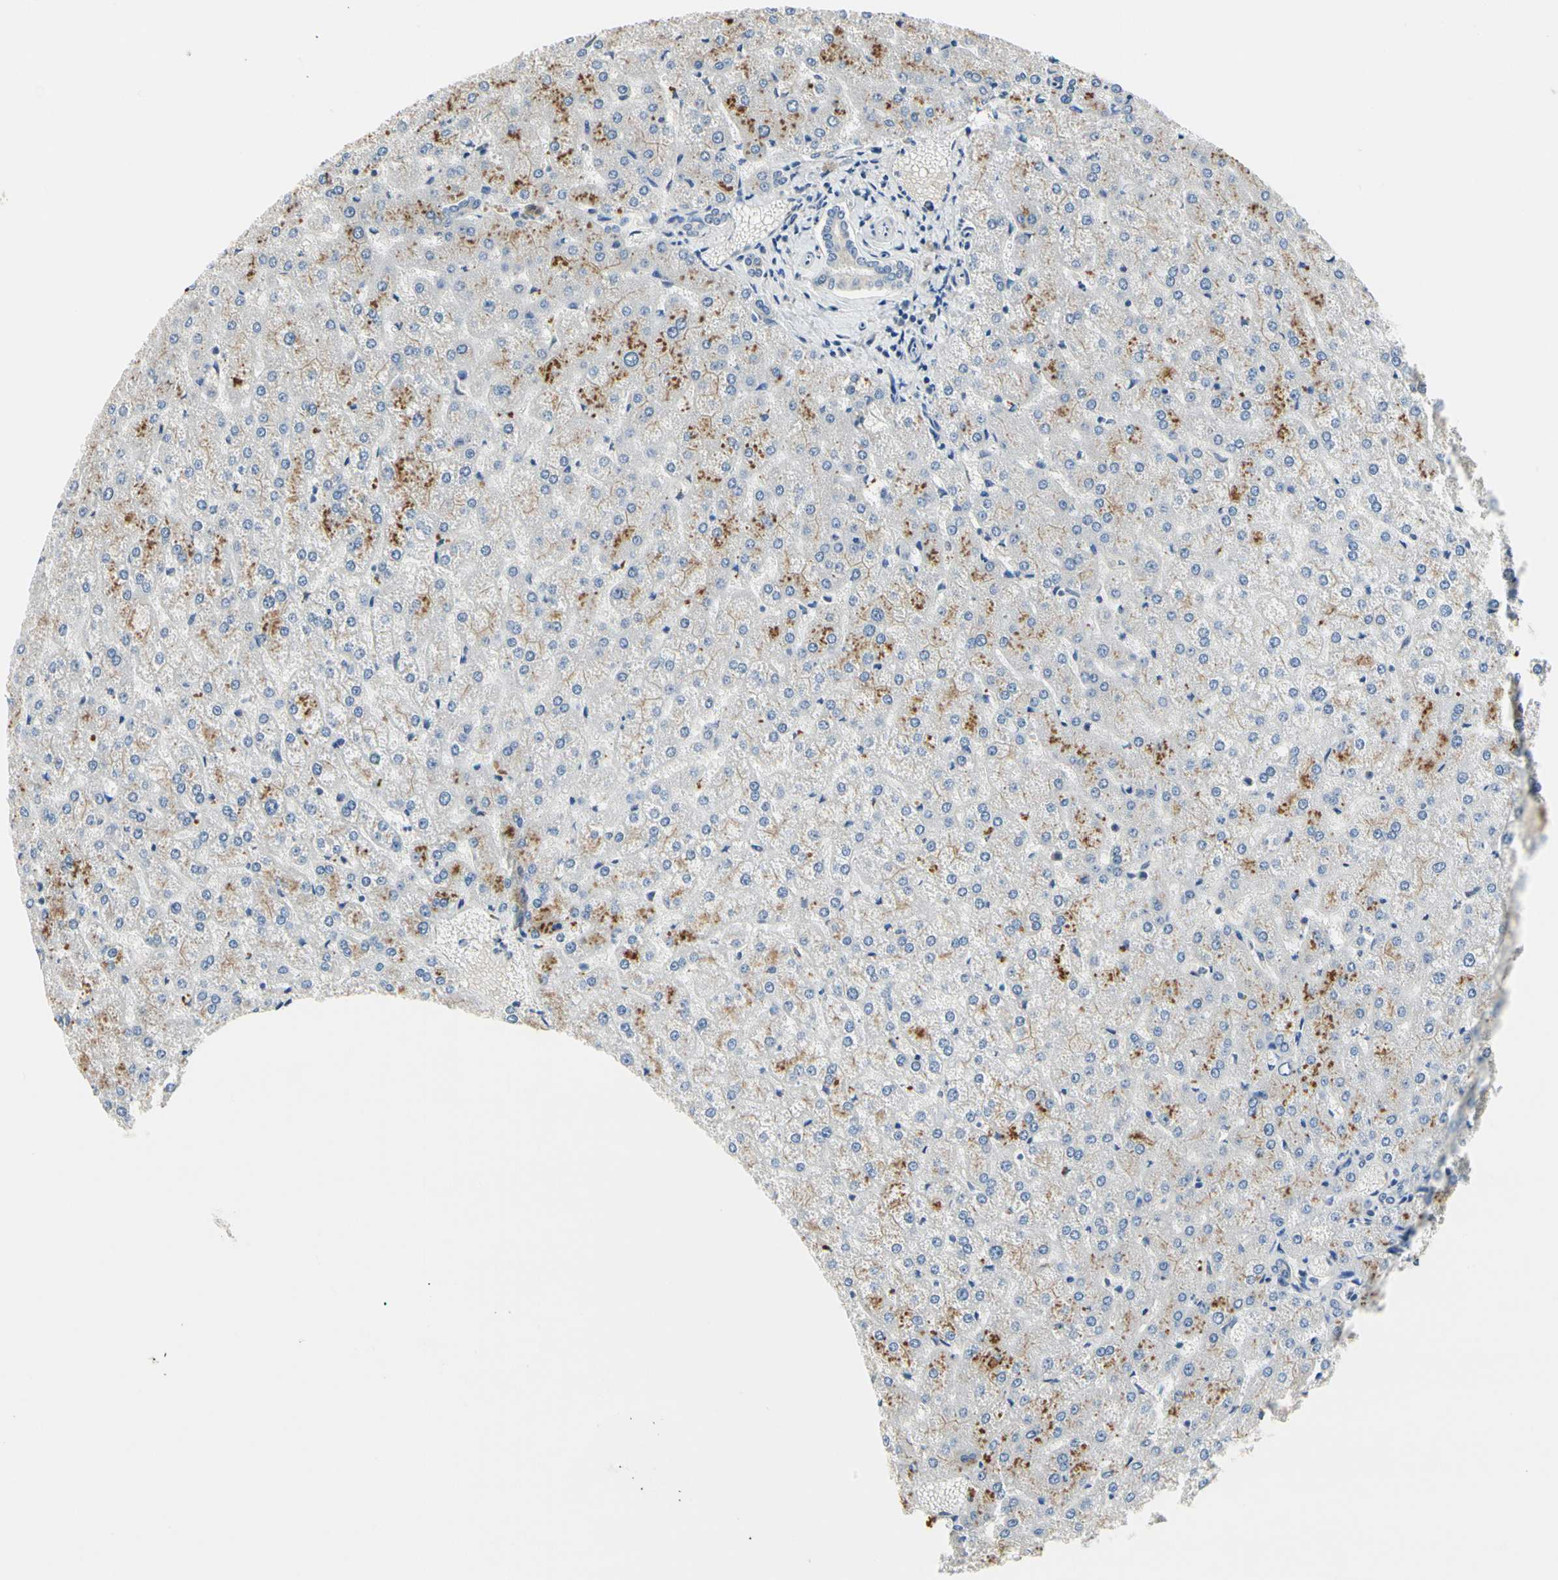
{"staining": {"intensity": "negative", "quantity": "none", "location": "none"}, "tissue": "liver", "cell_type": "Cholangiocytes", "image_type": "normal", "snomed": [{"axis": "morphology", "description": "Normal tissue, NOS"}, {"axis": "topography", "description": "Liver"}], "caption": "A high-resolution micrograph shows immunohistochemistry staining of benign liver, which shows no significant staining in cholangiocytes.", "gene": "ECRG4", "patient": {"sex": "female", "age": 32}}